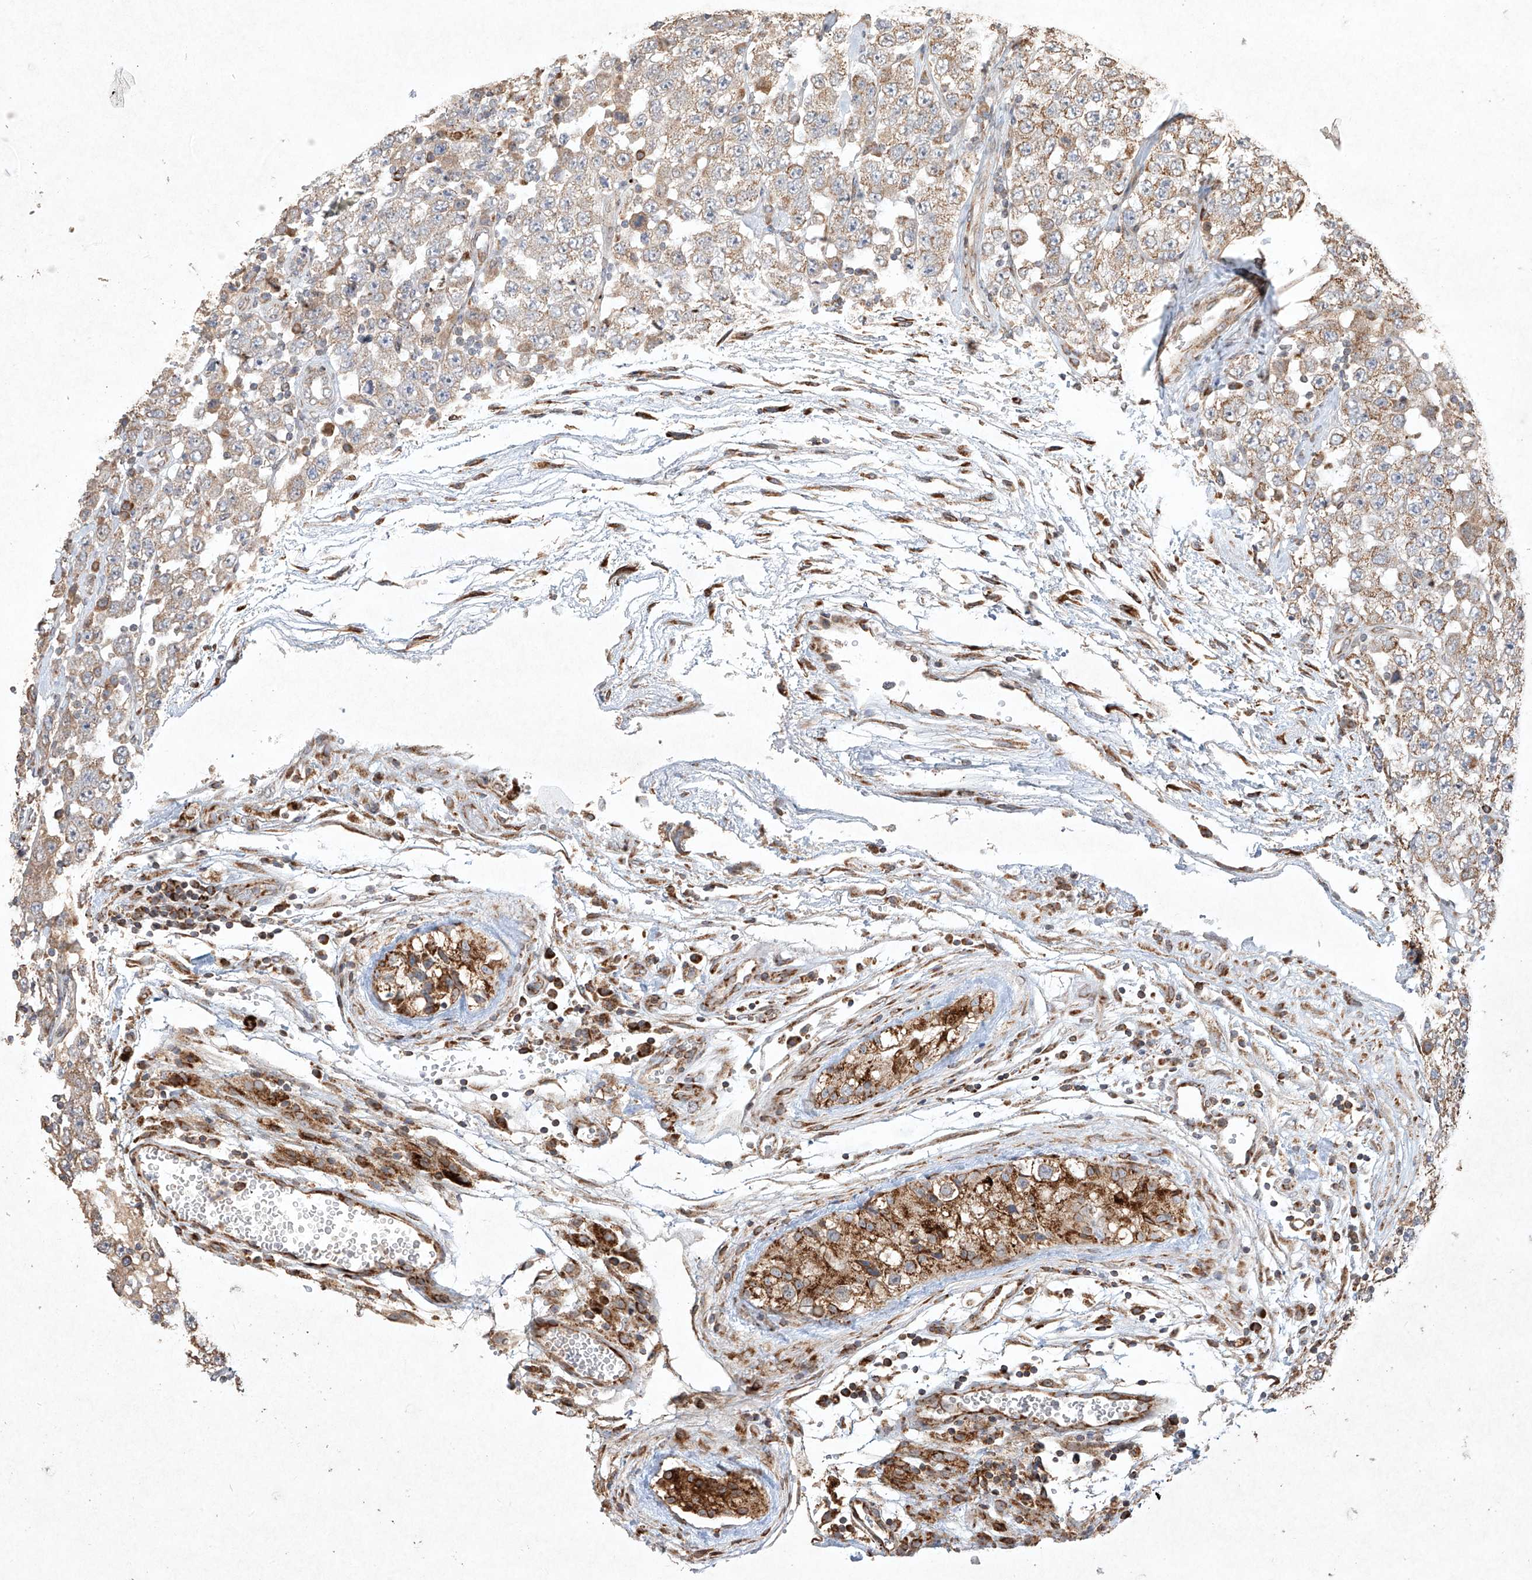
{"staining": {"intensity": "weak", "quantity": ">75%", "location": "cytoplasmic/membranous"}, "tissue": "testis cancer", "cell_type": "Tumor cells", "image_type": "cancer", "snomed": [{"axis": "morphology", "description": "Carcinoma, Embryonal, NOS"}, {"axis": "topography", "description": "Testis"}], "caption": "Immunohistochemical staining of testis embryonal carcinoma shows low levels of weak cytoplasmic/membranous staining in approximately >75% of tumor cells.", "gene": "SEMA3B", "patient": {"sex": "male", "age": 36}}